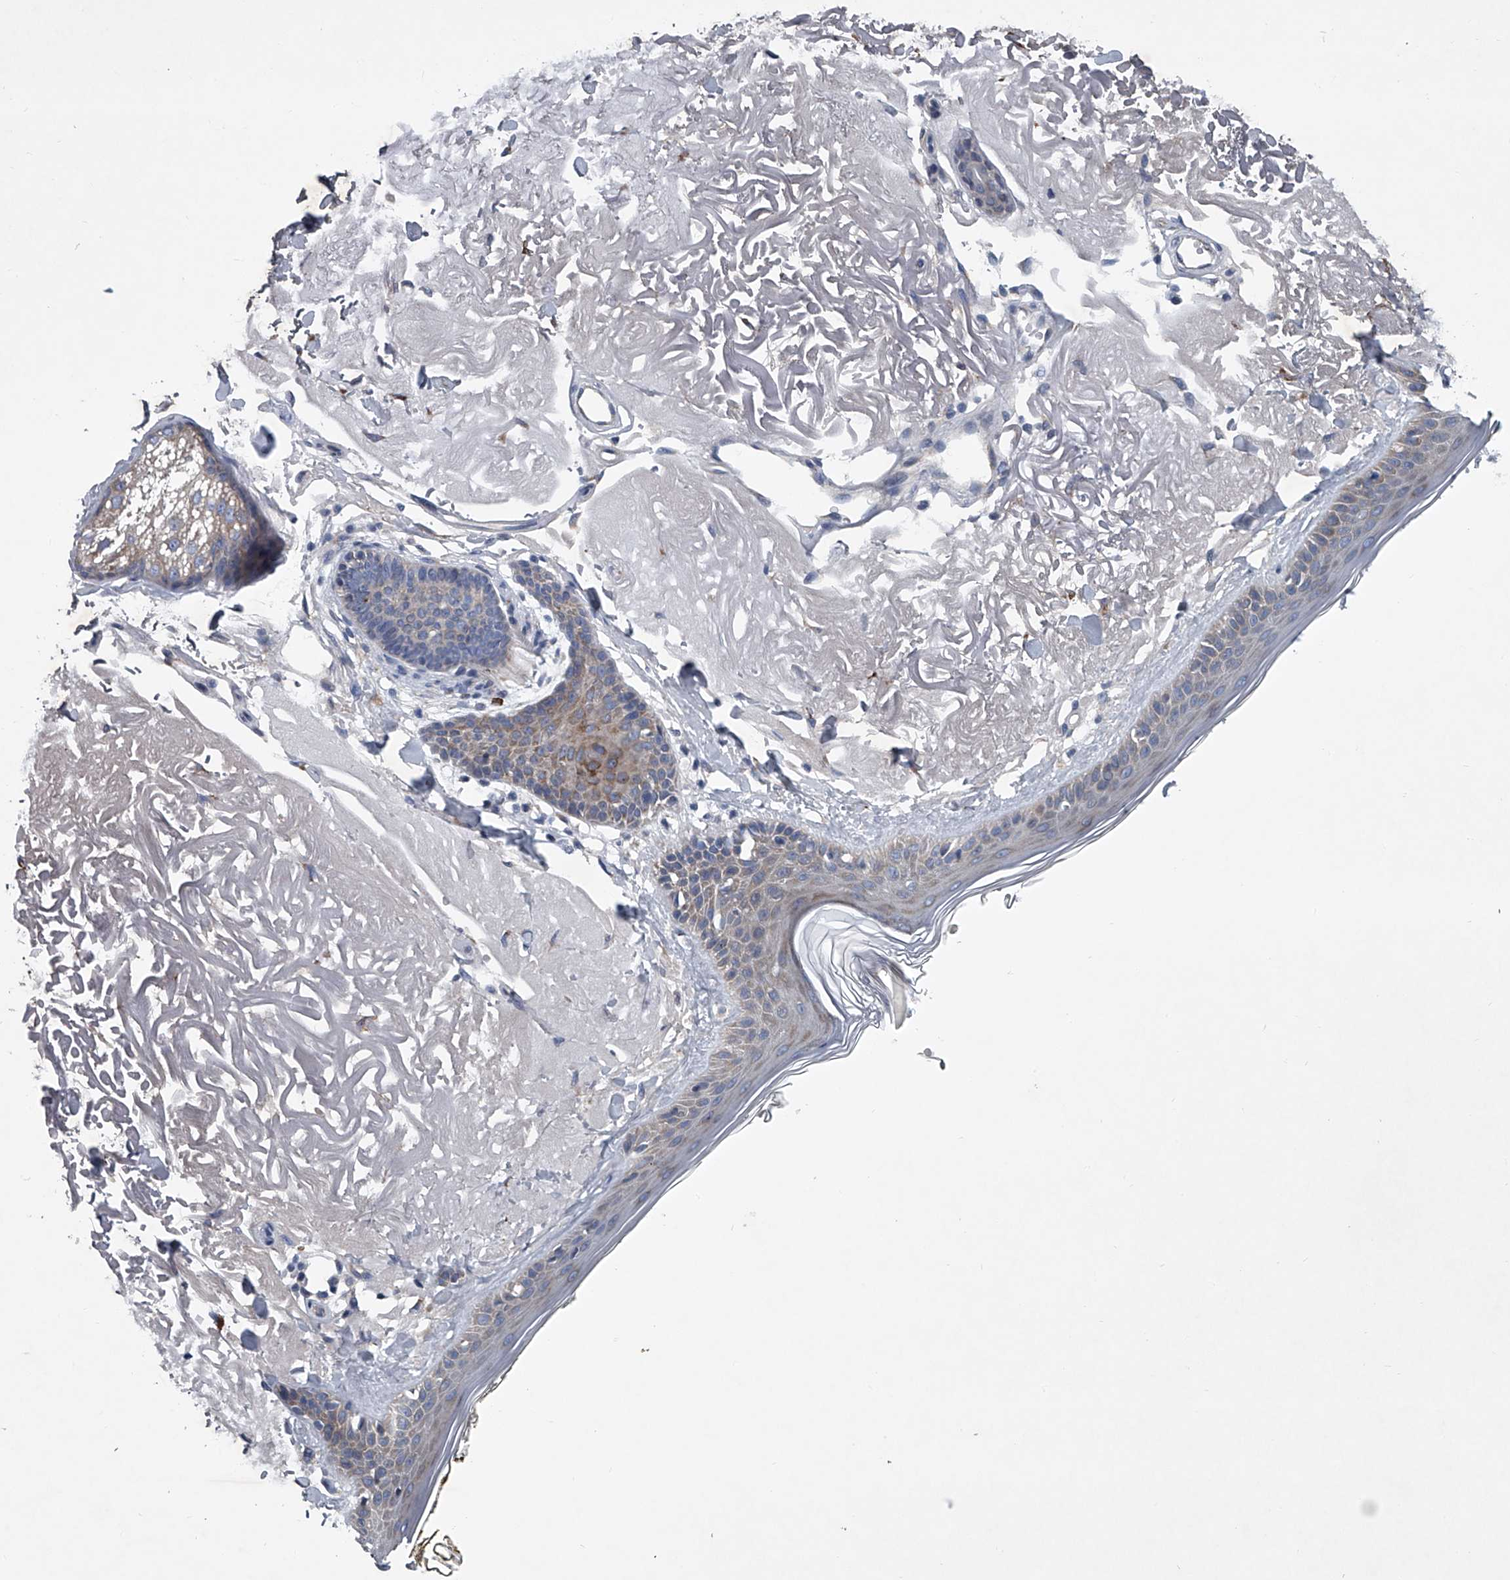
{"staining": {"intensity": "negative", "quantity": "none", "location": "none"}, "tissue": "skin", "cell_type": "Fibroblasts", "image_type": "normal", "snomed": [{"axis": "morphology", "description": "Normal tissue, NOS"}, {"axis": "topography", "description": "Skin"}, {"axis": "topography", "description": "Skeletal muscle"}], "caption": "The photomicrograph reveals no staining of fibroblasts in benign skin.", "gene": "ABCG1", "patient": {"sex": "male", "age": 83}}